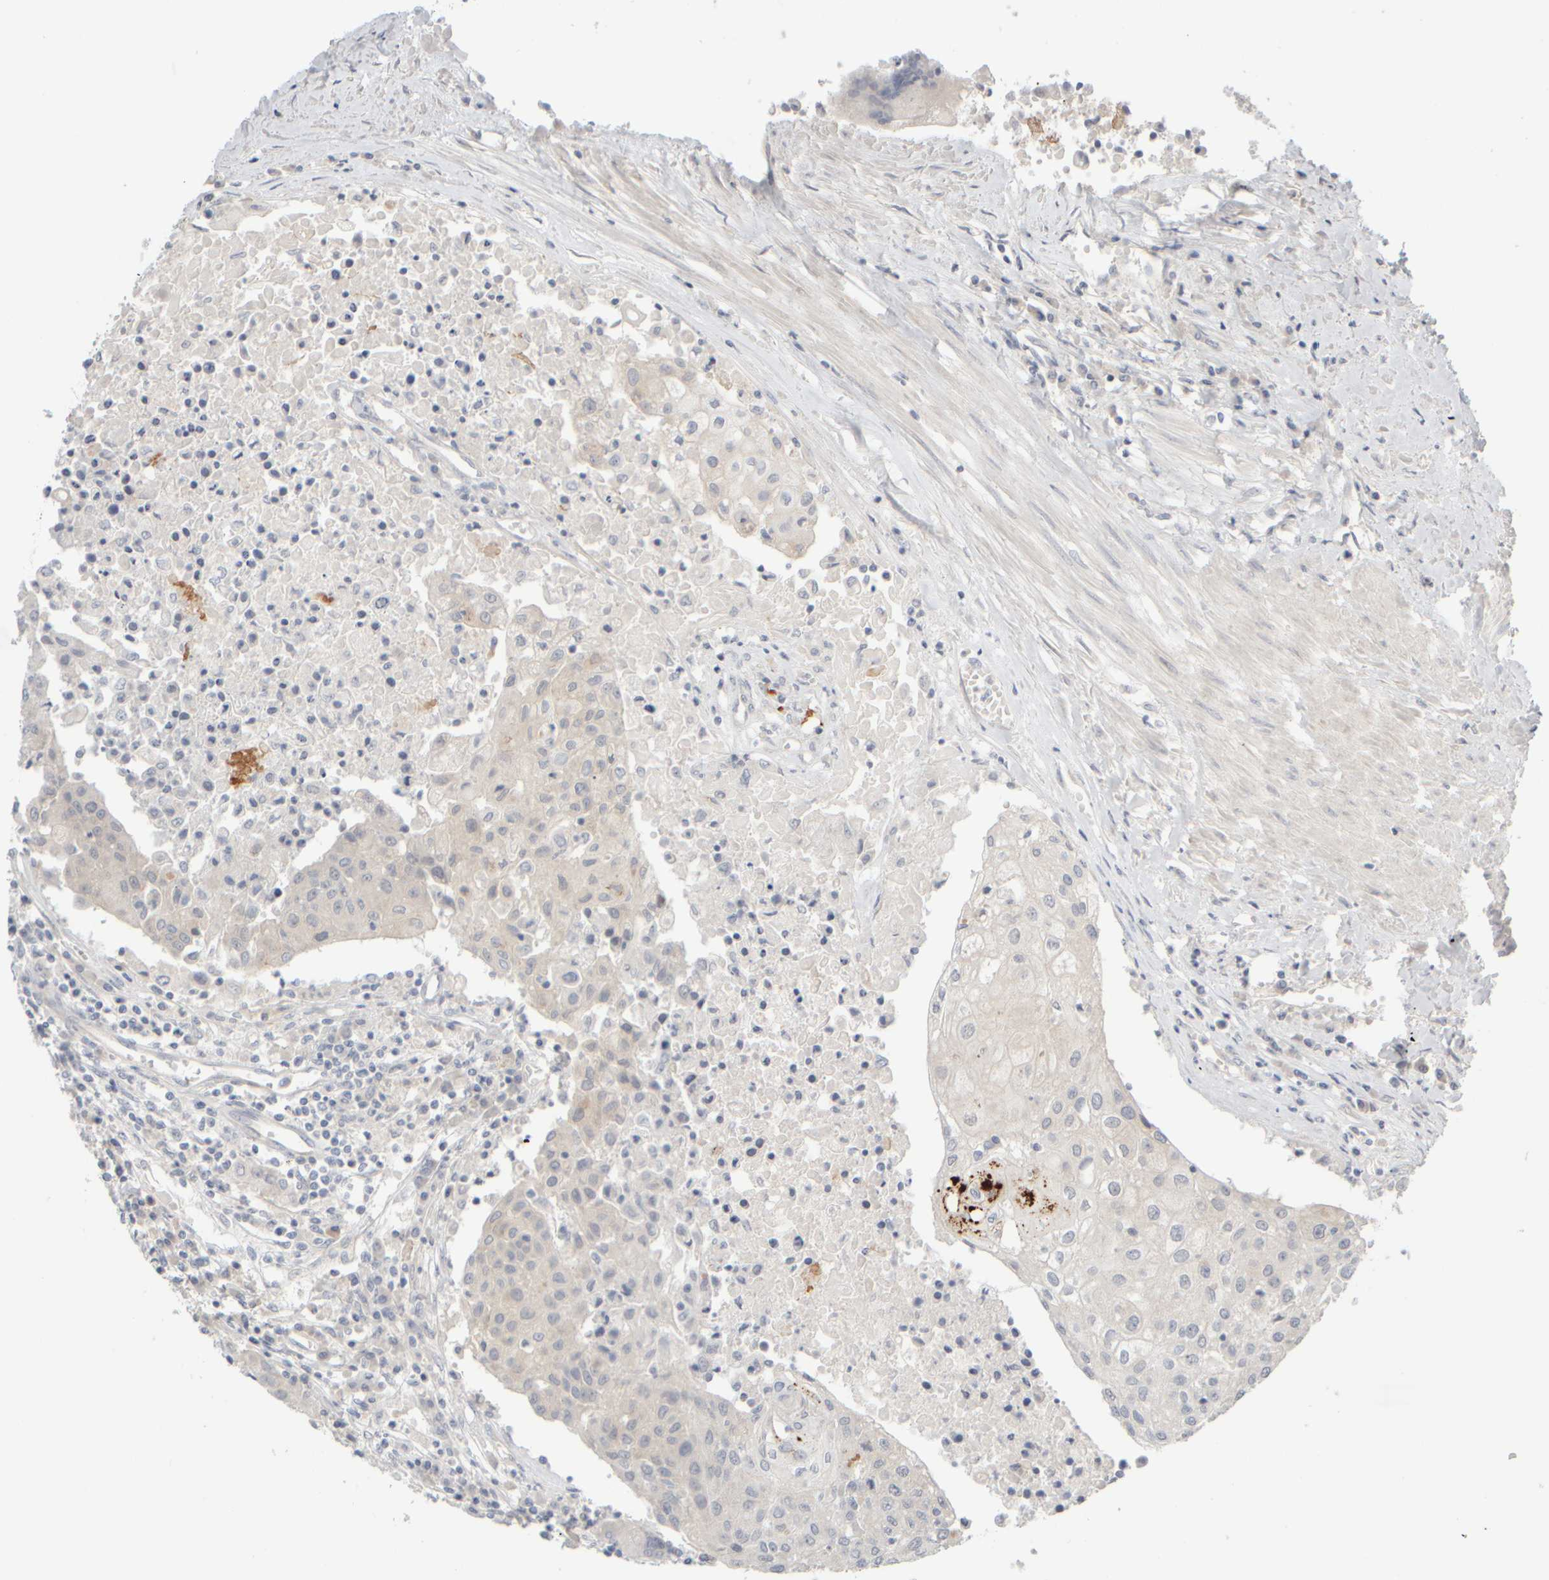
{"staining": {"intensity": "negative", "quantity": "none", "location": "none"}, "tissue": "urothelial cancer", "cell_type": "Tumor cells", "image_type": "cancer", "snomed": [{"axis": "morphology", "description": "Urothelial carcinoma, High grade"}, {"axis": "topography", "description": "Urinary bladder"}], "caption": "Histopathology image shows no significant protein positivity in tumor cells of urothelial cancer.", "gene": "GOPC", "patient": {"sex": "female", "age": 85}}